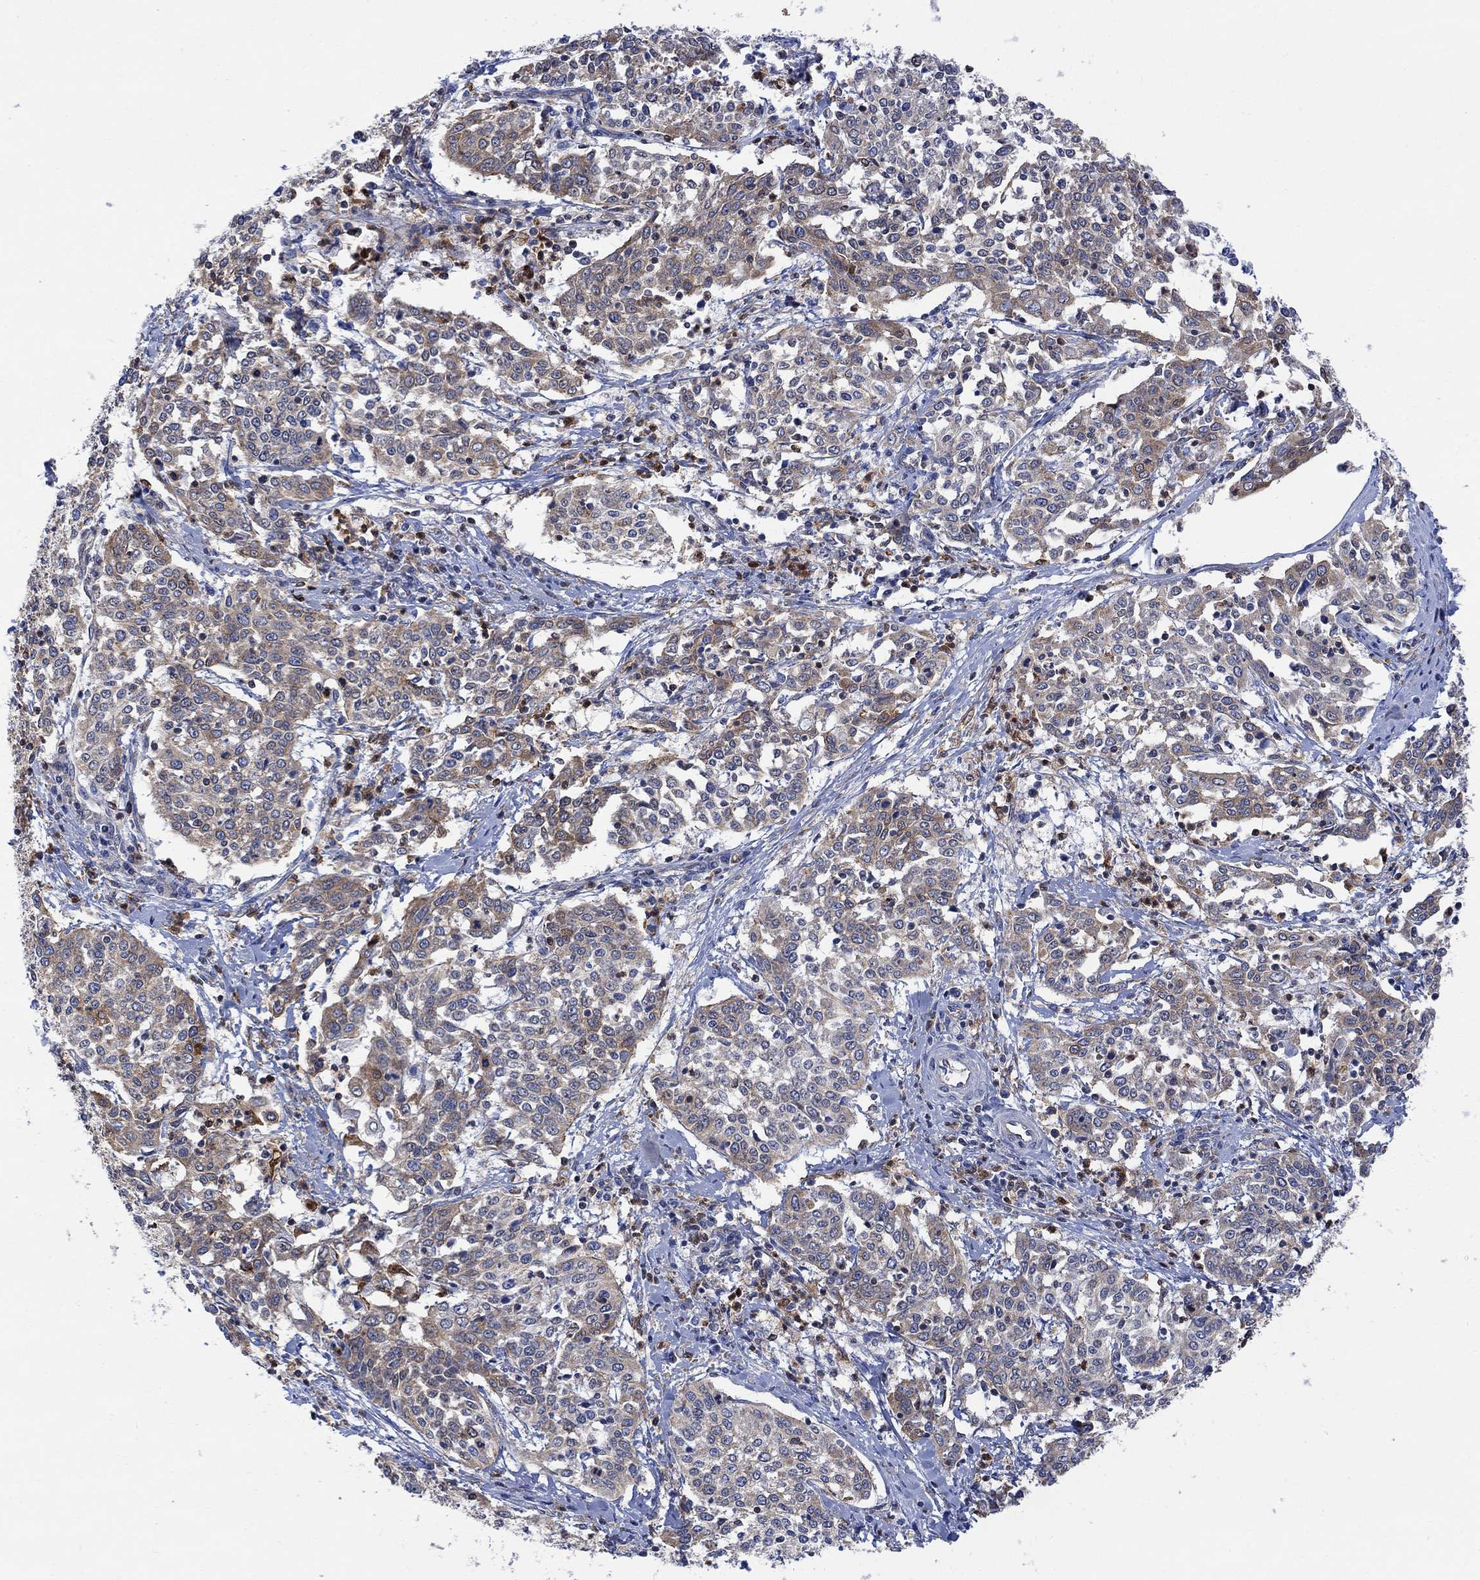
{"staining": {"intensity": "moderate", "quantity": "25%-75%", "location": "cytoplasmic/membranous"}, "tissue": "cervical cancer", "cell_type": "Tumor cells", "image_type": "cancer", "snomed": [{"axis": "morphology", "description": "Squamous cell carcinoma, NOS"}, {"axis": "topography", "description": "Cervix"}], "caption": "Brown immunohistochemical staining in cervical cancer (squamous cell carcinoma) shows moderate cytoplasmic/membranous positivity in about 25%-75% of tumor cells.", "gene": "GBP5", "patient": {"sex": "female", "age": 41}}